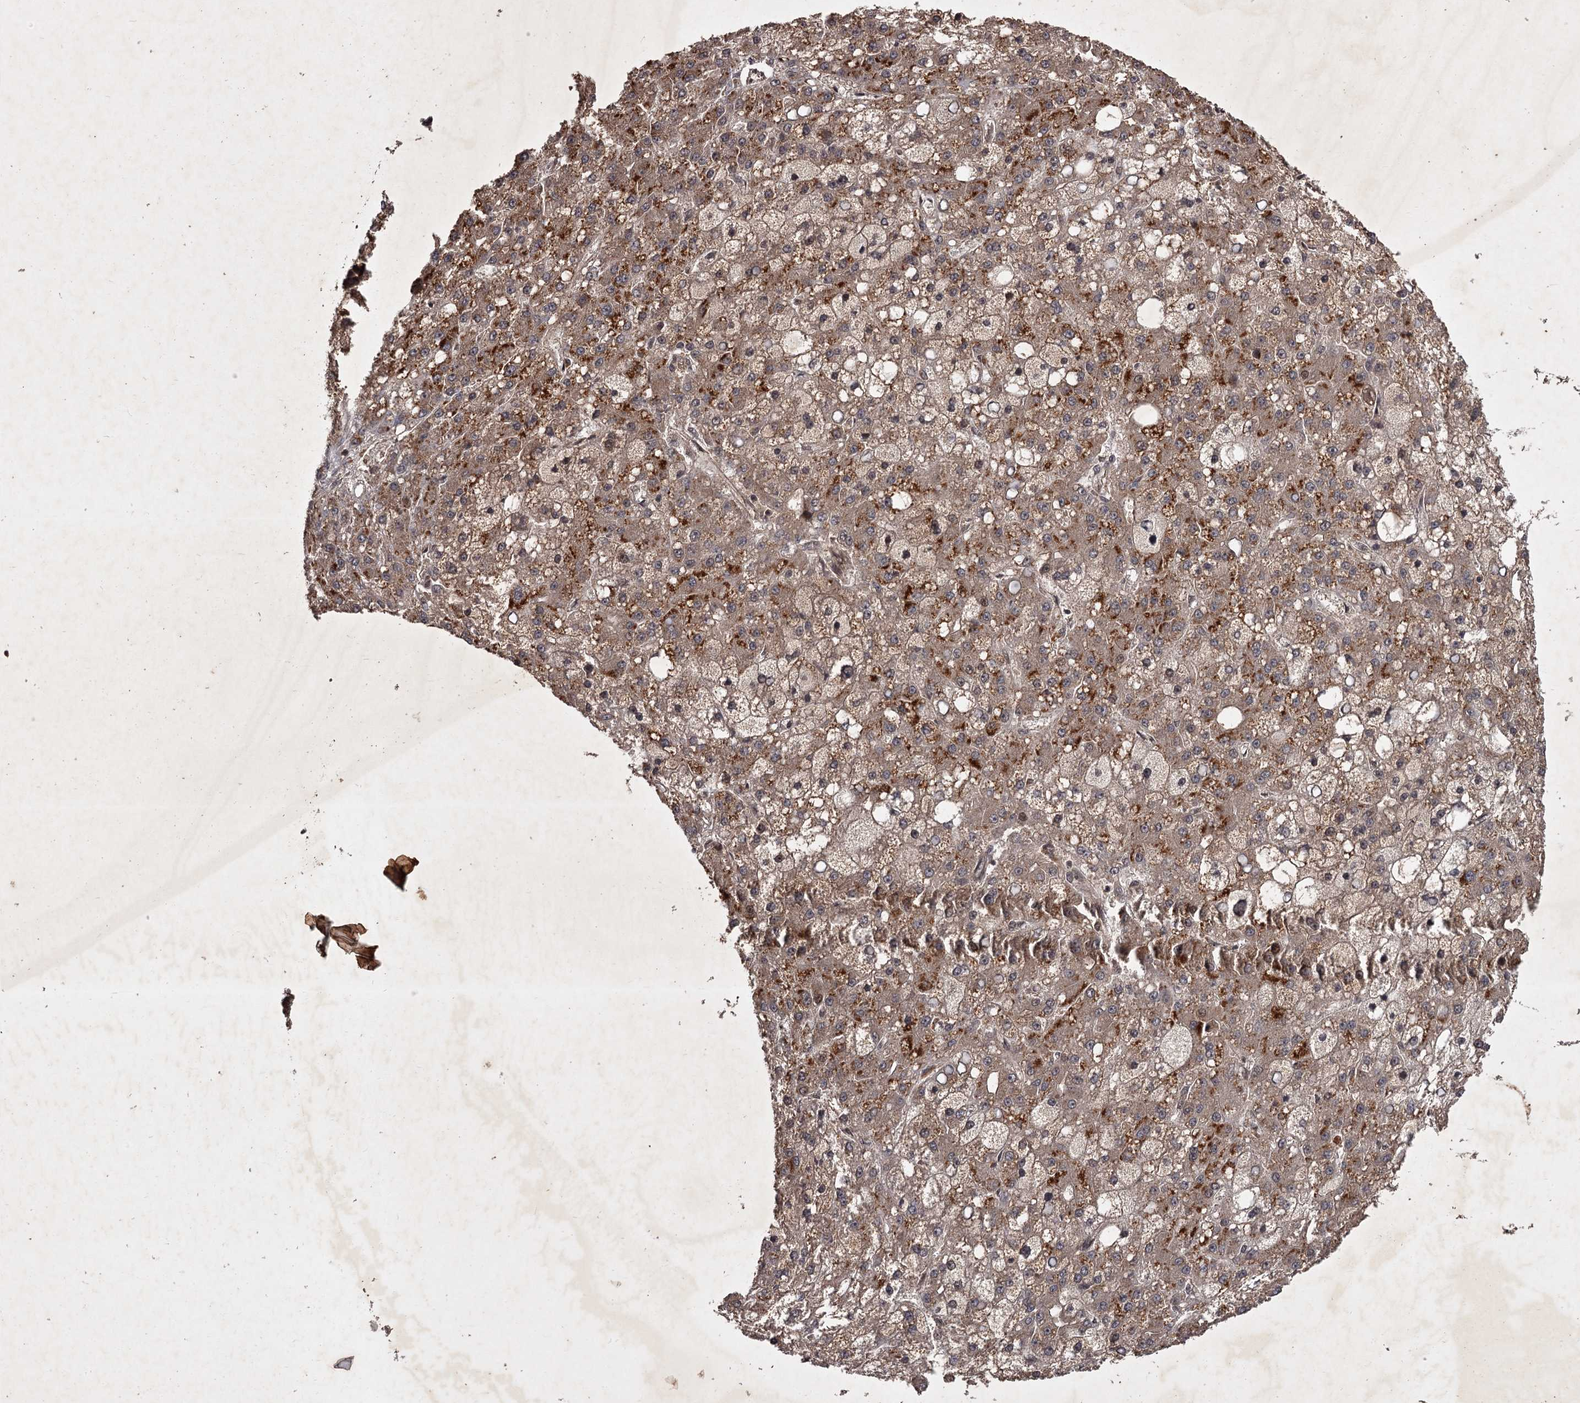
{"staining": {"intensity": "moderate", "quantity": ">75%", "location": "cytoplasmic/membranous"}, "tissue": "liver cancer", "cell_type": "Tumor cells", "image_type": "cancer", "snomed": [{"axis": "morphology", "description": "Carcinoma, Hepatocellular, NOS"}, {"axis": "topography", "description": "Liver"}], "caption": "Immunohistochemical staining of liver cancer displays medium levels of moderate cytoplasmic/membranous protein expression in about >75% of tumor cells. The protein of interest is shown in brown color, while the nuclei are stained blue.", "gene": "TBC1D23", "patient": {"sex": "male", "age": 67}}